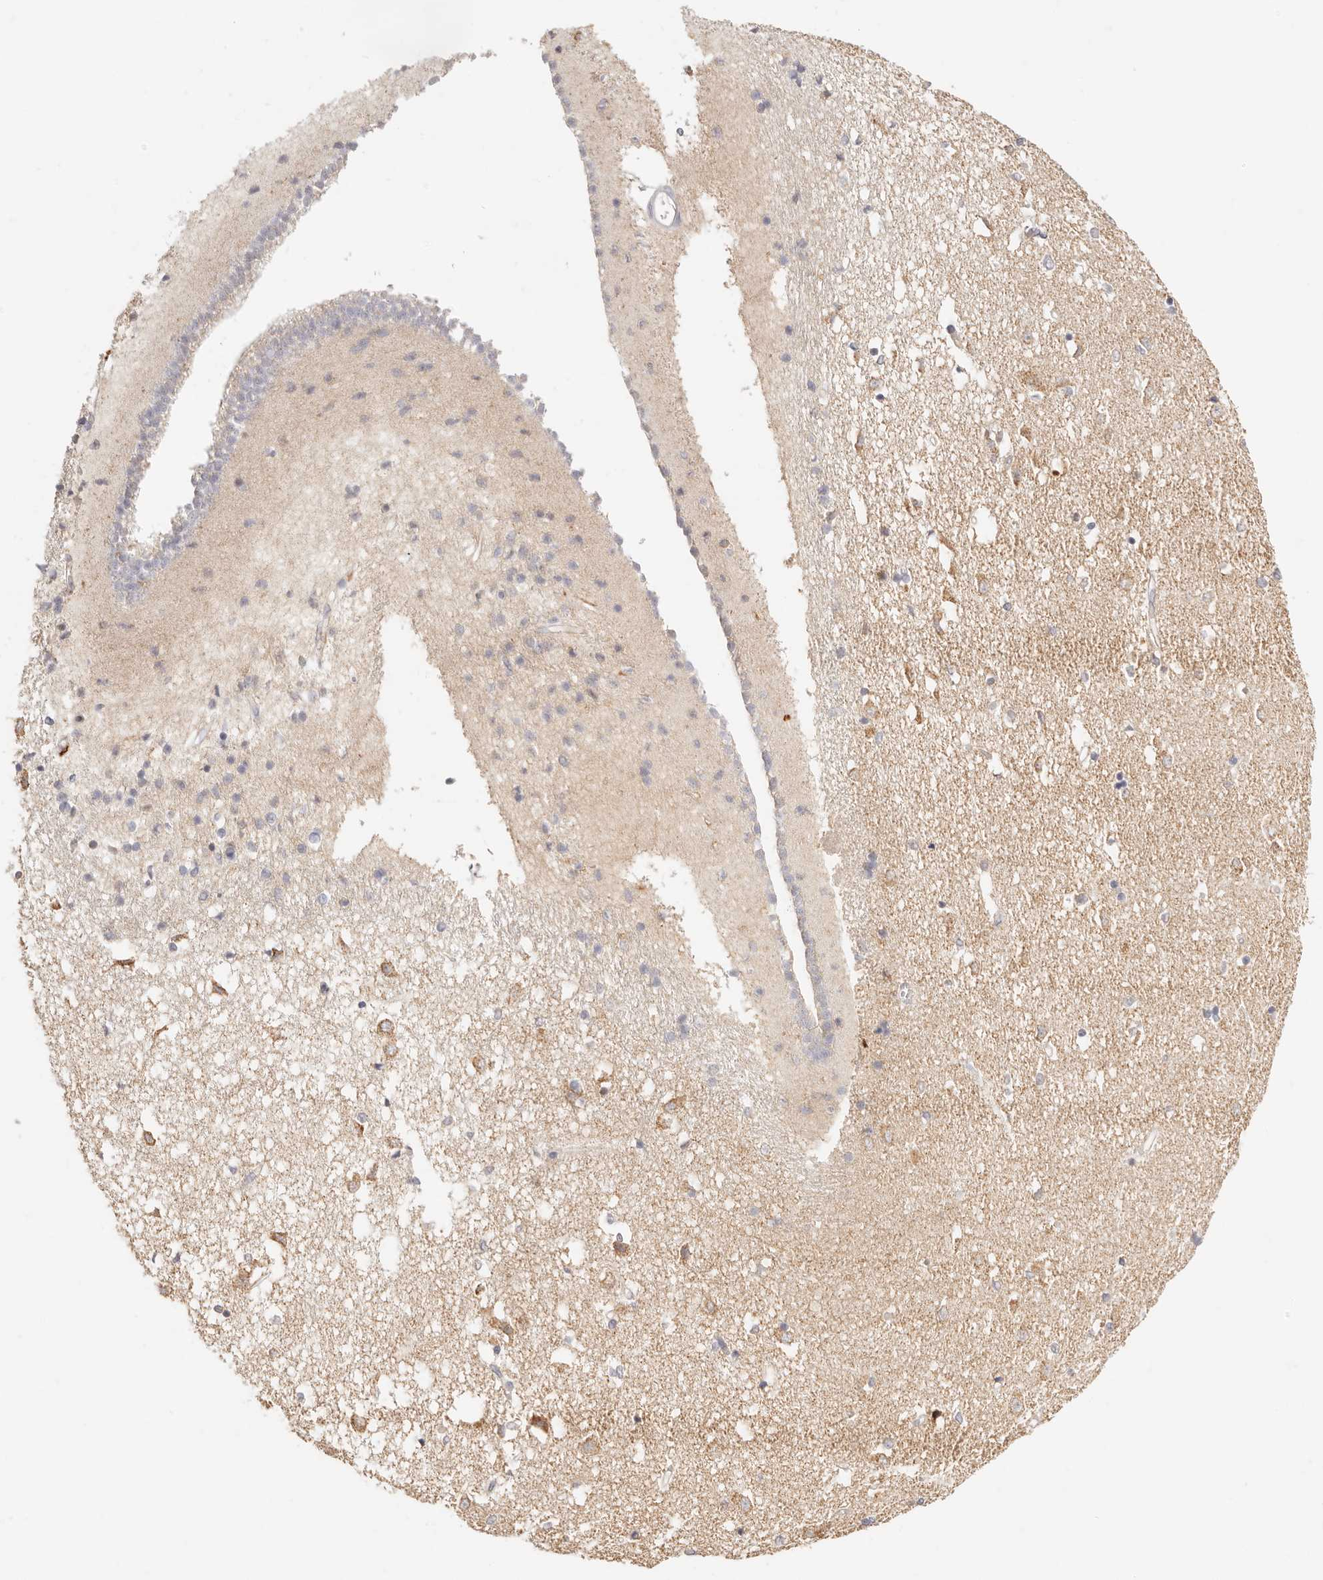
{"staining": {"intensity": "negative", "quantity": "none", "location": "none"}, "tissue": "caudate", "cell_type": "Glial cells", "image_type": "normal", "snomed": [{"axis": "morphology", "description": "Normal tissue, NOS"}, {"axis": "topography", "description": "Lateral ventricle wall"}], "caption": "DAB (3,3'-diaminobenzidine) immunohistochemical staining of benign human caudate shows no significant staining in glial cells.", "gene": "HK2", "patient": {"sex": "male", "age": 45}}